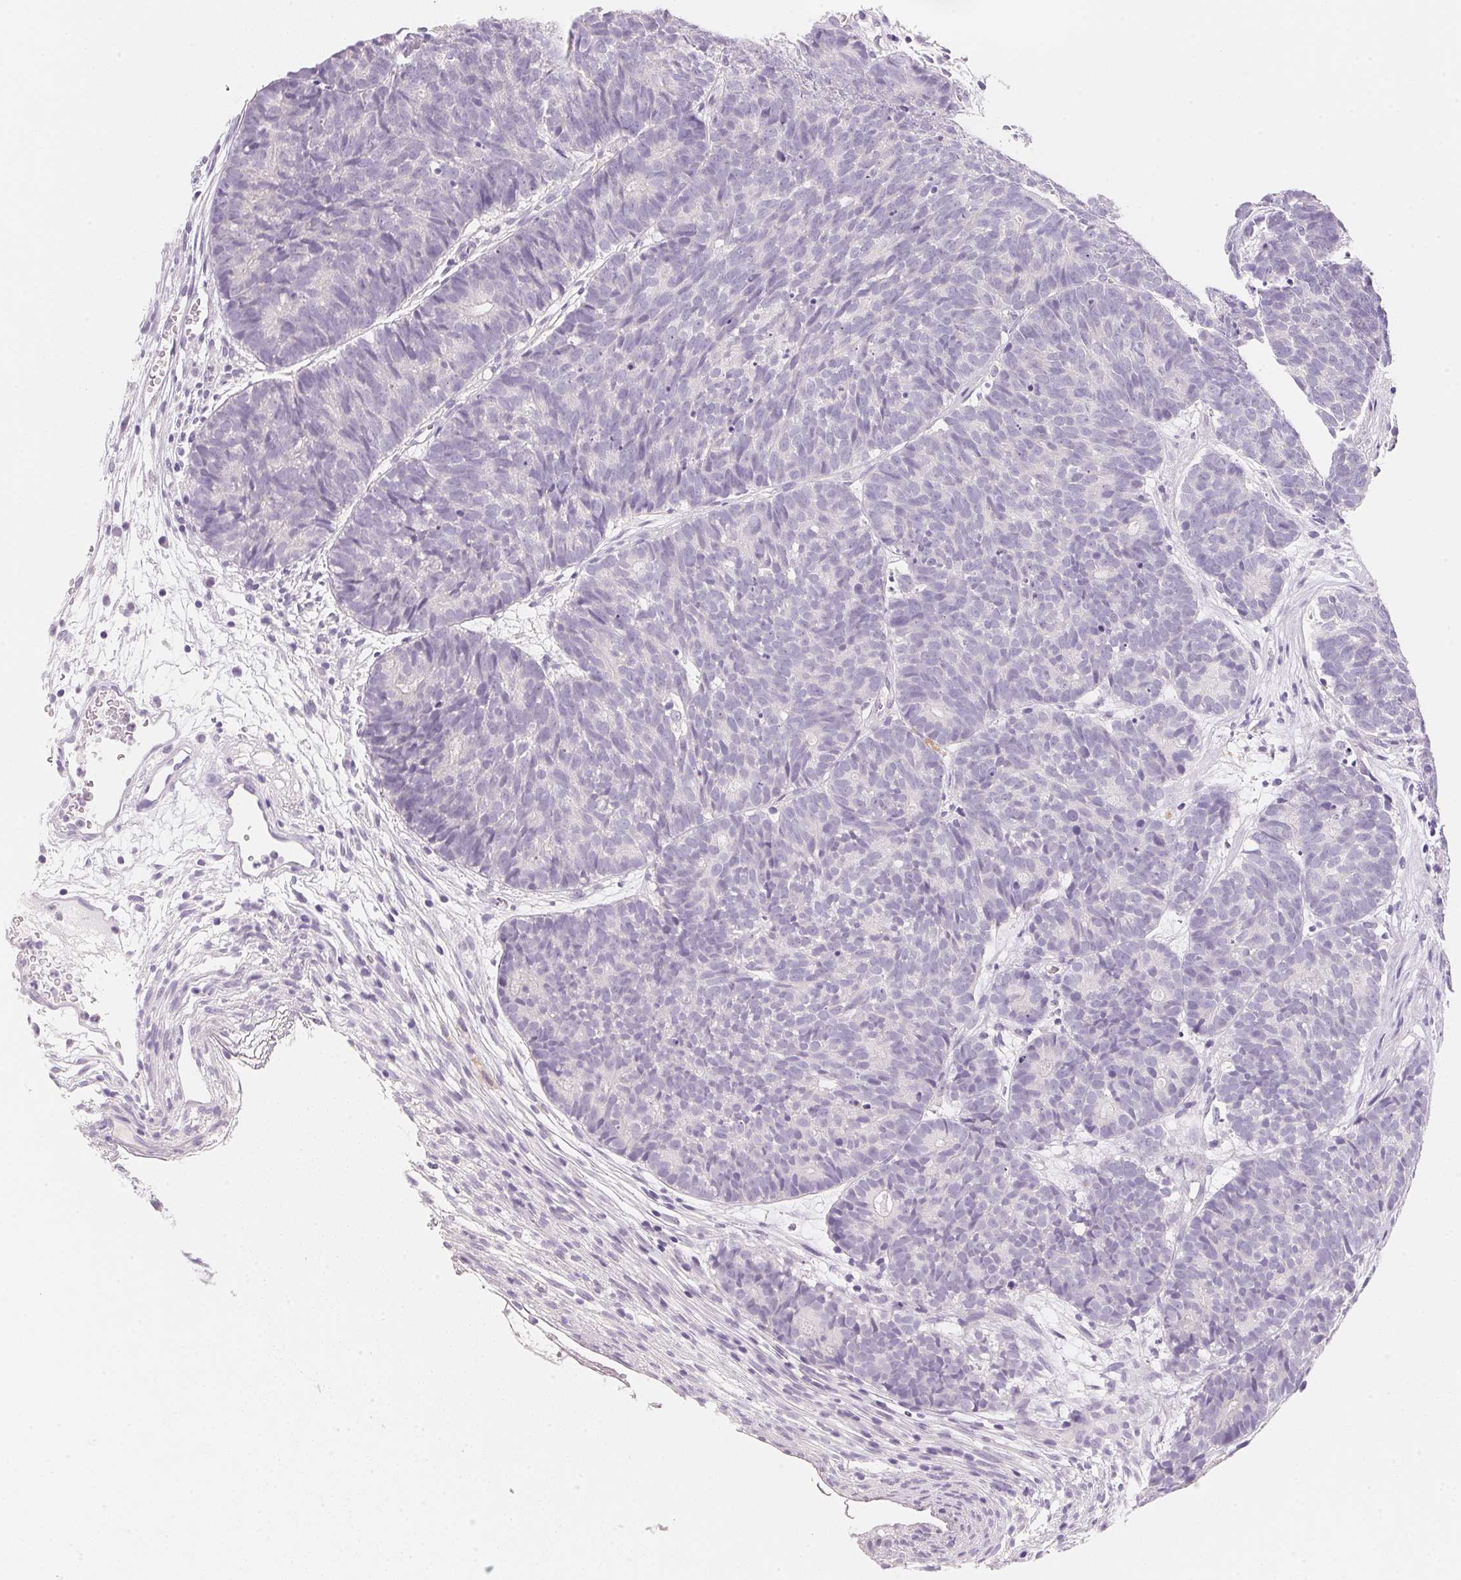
{"staining": {"intensity": "negative", "quantity": "none", "location": "none"}, "tissue": "head and neck cancer", "cell_type": "Tumor cells", "image_type": "cancer", "snomed": [{"axis": "morphology", "description": "Adenocarcinoma, NOS"}, {"axis": "topography", "description": "Head-Neck"}], "caption": "Tumor cells are negative for brown protein staining in head and neck adenocarcinoma. The staining is performed using DAB brown chromogen with nuclei counter-stained in using hematoxylin.", "gene": "ACP3", "patient": {"sex": "female", "age": 81}}